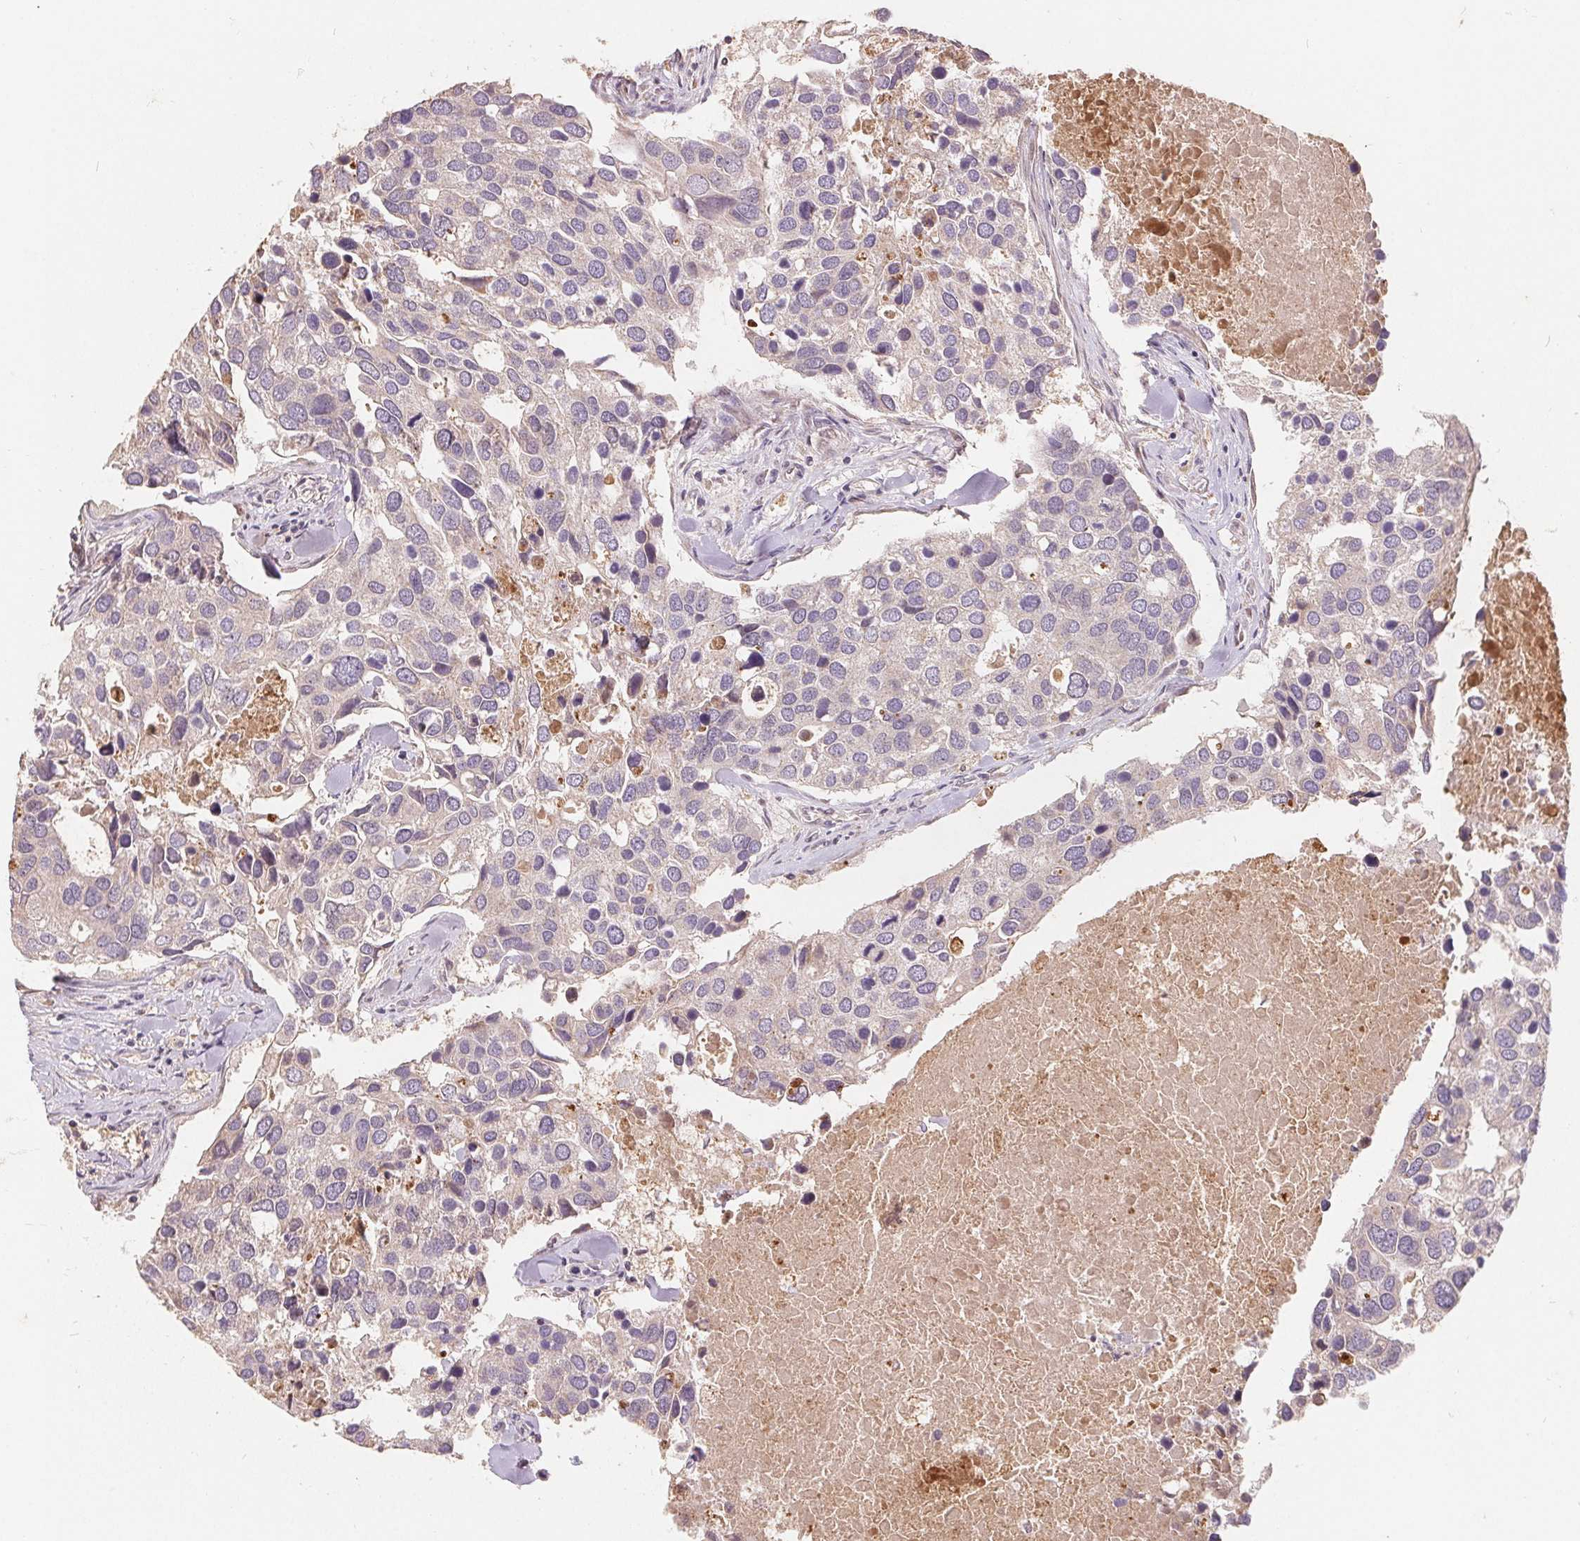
{"staining": {"intensity": "negative", "quantity": "none", "location": "none"}, "tissue": "breast cancer", "cell_type": "Tumor cells", "image_type": "cancer", "snomed": [{"axis": "morphology", "description": "Duct carcinoma"}, {"axis": "topography", "description": "Breast"}], "caption": "The image demonstrates no significant positivity in tumor cells of invasive ductal carcinoma (breast).", "gene": "CDIPT", "patient": {"sex": "female", "age": 83}}